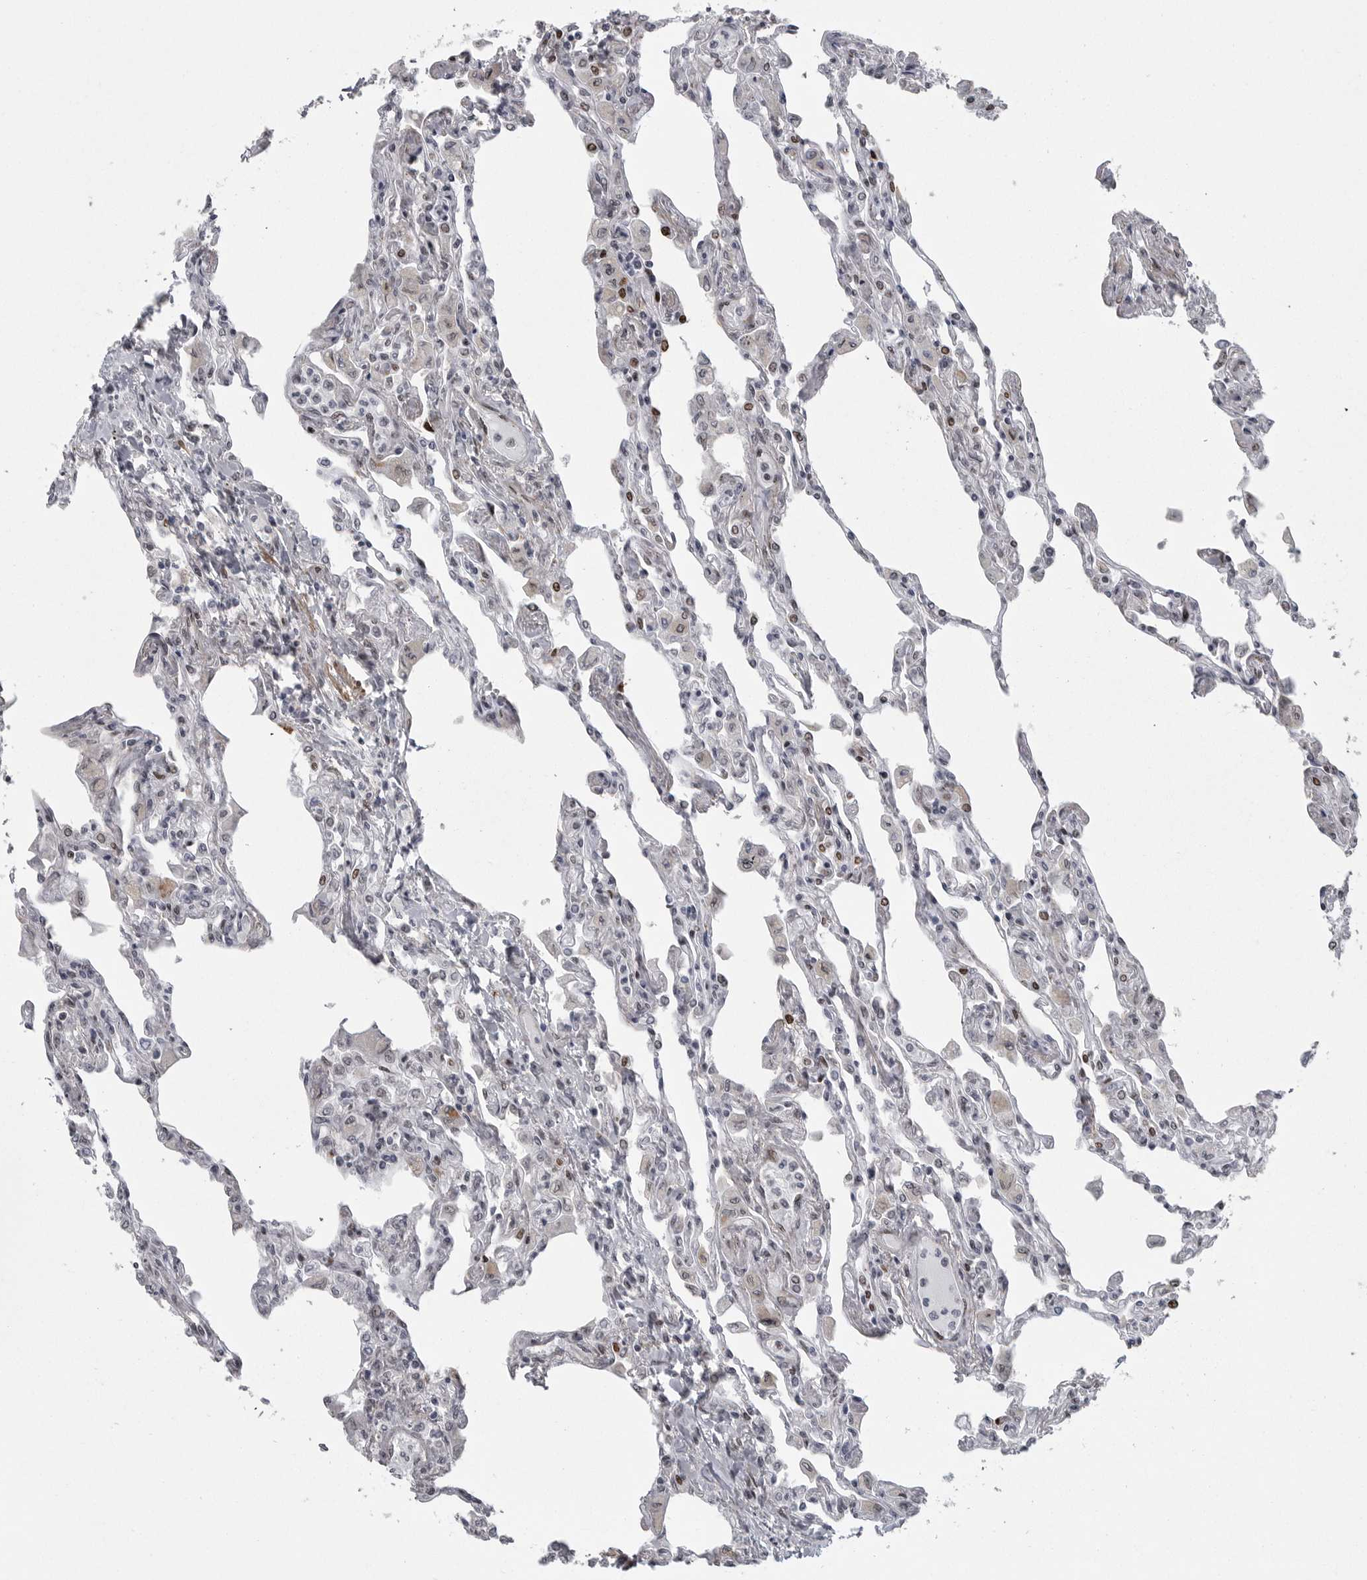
{"staining": {"intensity": "moderate", "quantity": "<25%", "location": "nuclear"}, "tissue": "lung", "cell_type": "Alveolar cells", "image_type": "normal", "snomed": [{"axis": "morphology", "description": "Normal tissue, NOS"}, {"axis": "topography", "description": "Bronchus"}, {"axis": "topography", "description": "Lung"}], "caption": "DAB (3,3'-diaminobenzidine) immunohistochemical staining of unremarkable lung demonstrates moderate nuclear protein staining in approximately <25% of alveolar cells.", "gene": "HMGN3", "patient": {"sex": "female", "age": 49}}